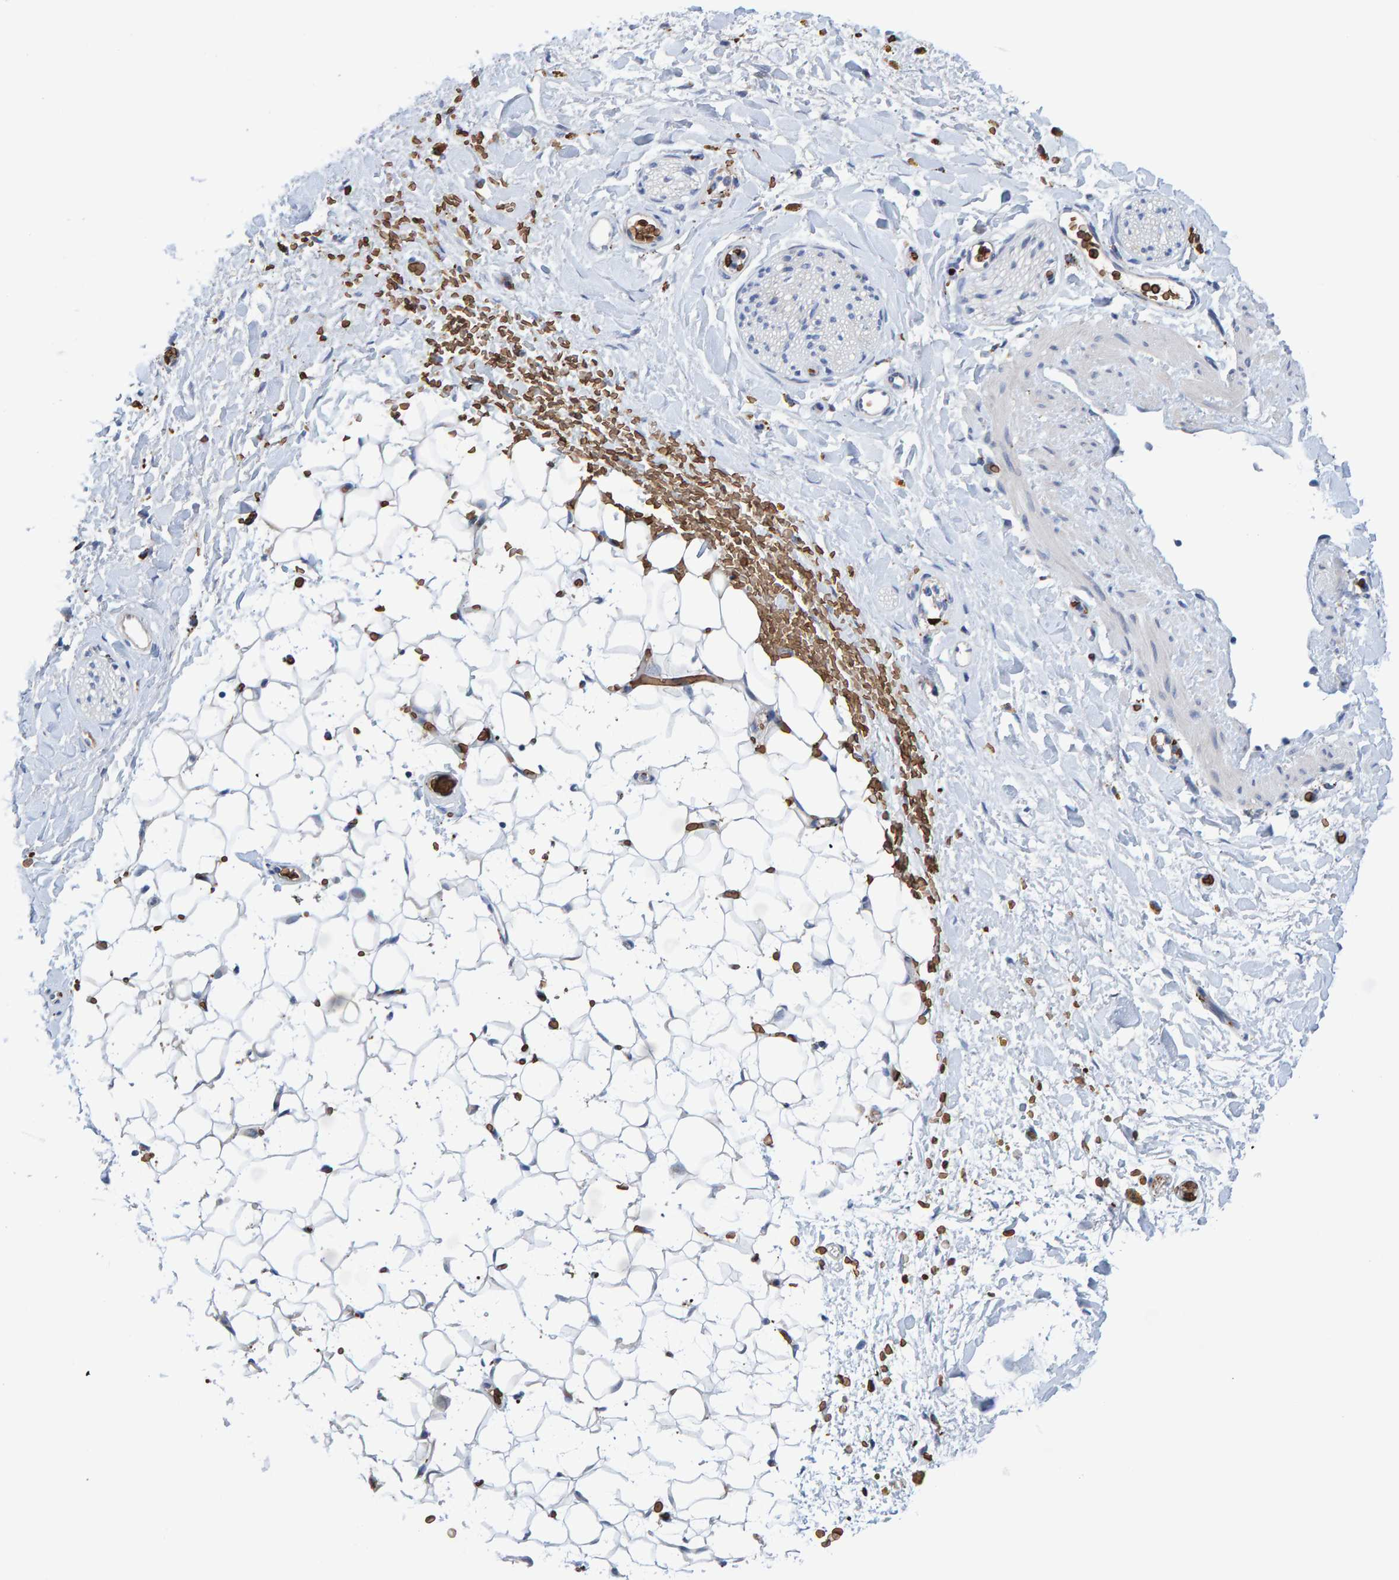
{"staining": {"intensity": "negative", "quantity": "none", "location": "none"}, "tissue": "adipose tissue", "cell_type": "Adipocytes", "image_type": "normal", "snomed": [{"axis": "morphology", "description": "Normal tissue, NOS"}, {"axis": "topography", "description": "Kidney"}, {"axis": "topography", "description": "Peripheral nerve tissue"}], "caption": "Benign adipose tissue was stained to show a protein in brown. There is no significant positivity in adipocytes. (Brightfield microscopy of DAB immunohistochemistry (IHC) at high magnification).", "gene": "VPS9D1", "patient": {"sex": "male", "age": 7}}